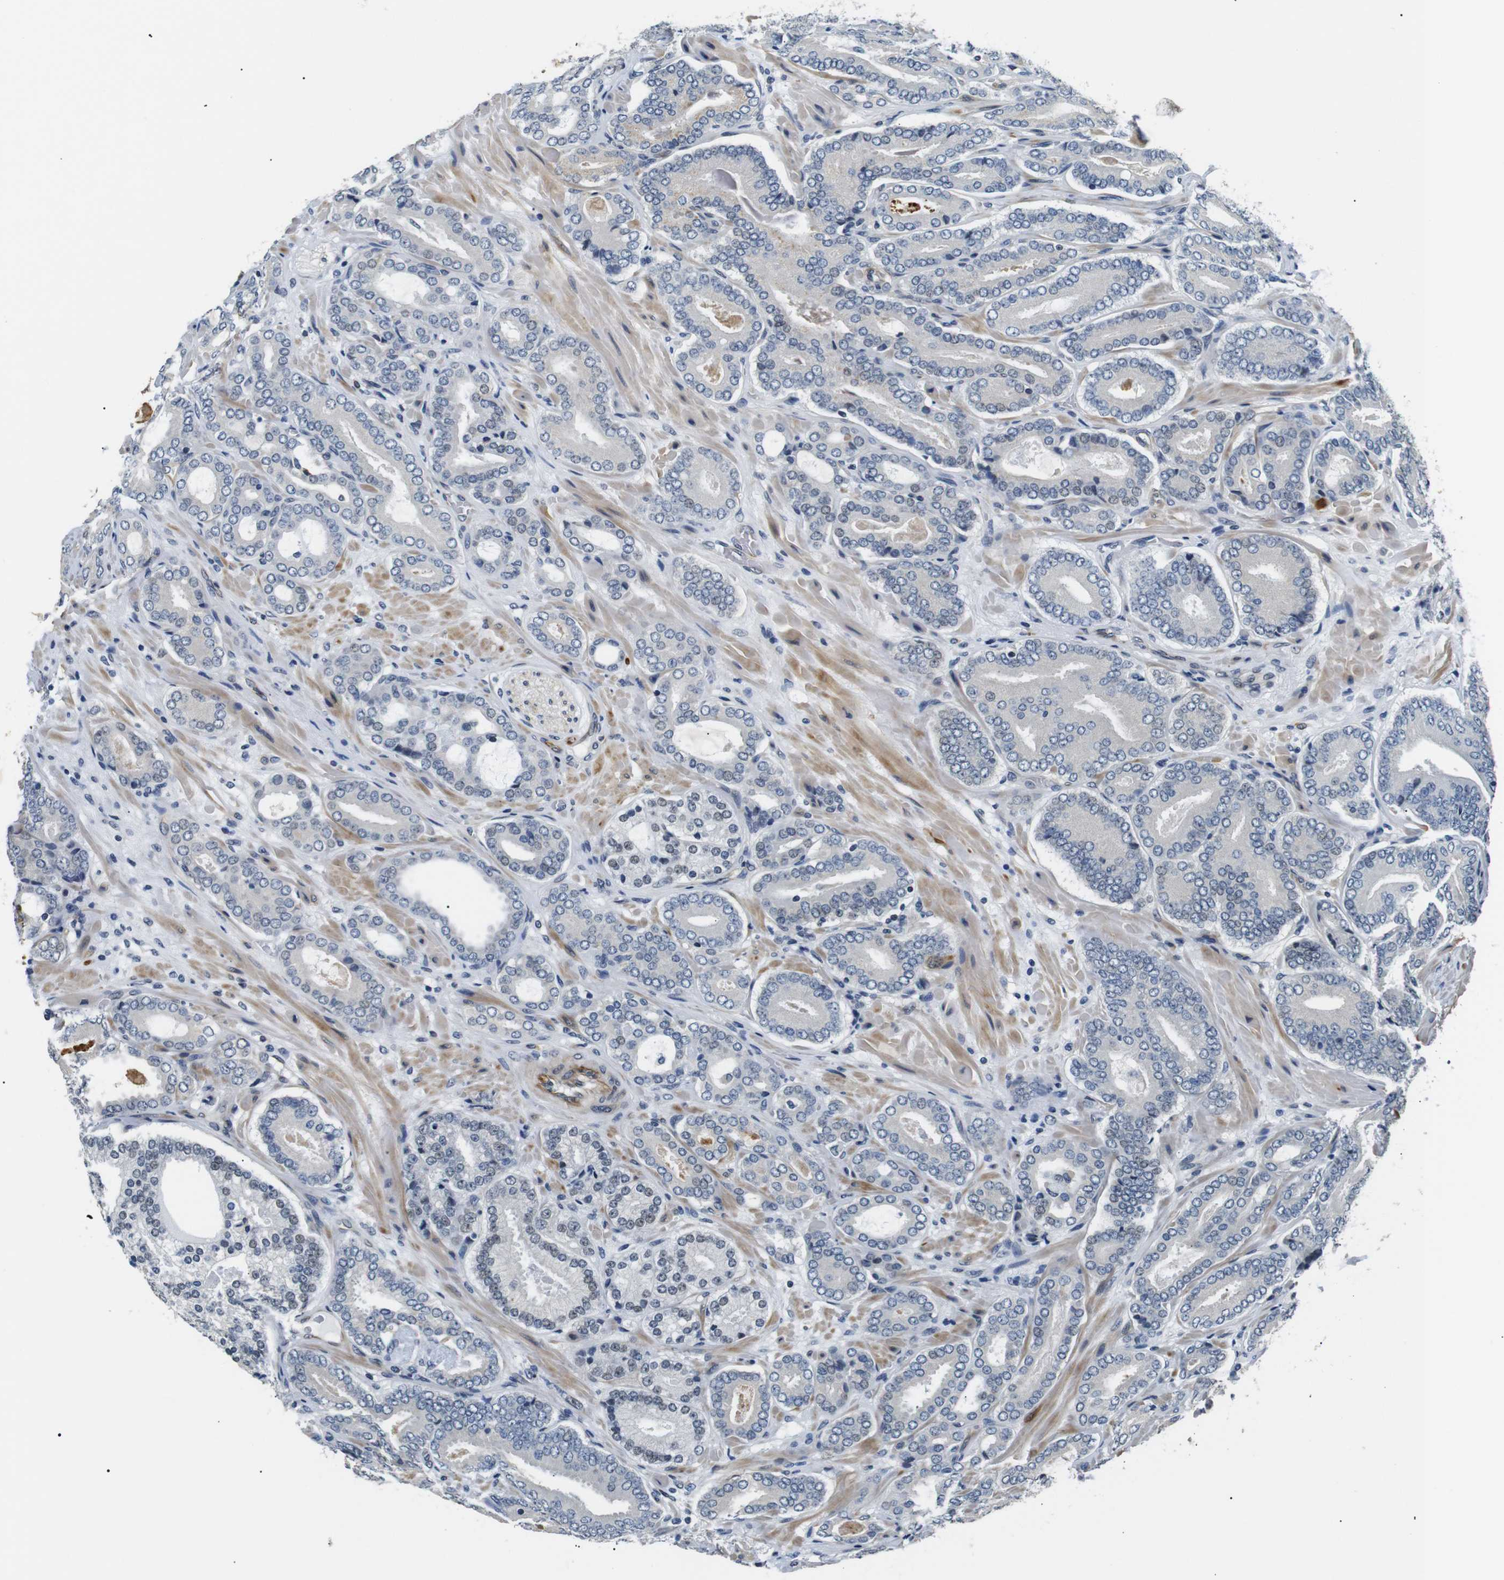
{"staining": {"intensity": "weak", "quantity": "<25%", "location": "nuclear"}, "tissue": "prostate cancer", "cell_type": "Tumor cells", "image_type": "cancer", "snomed": [{"axis": "morphology", "description": "Adenocarcinoma, High grade"}, {"axis": "topography", "description": "Prostate"}], "caption": "Immunohistochemistry (IHC) micrograph of human prostate cancer (adenocarcinoma (high-grade)) stained for a protein (brown), which shows no expression in tumor cells.", "gene": "TAFA1", "patient": {"sex": "male", "age": 61}}